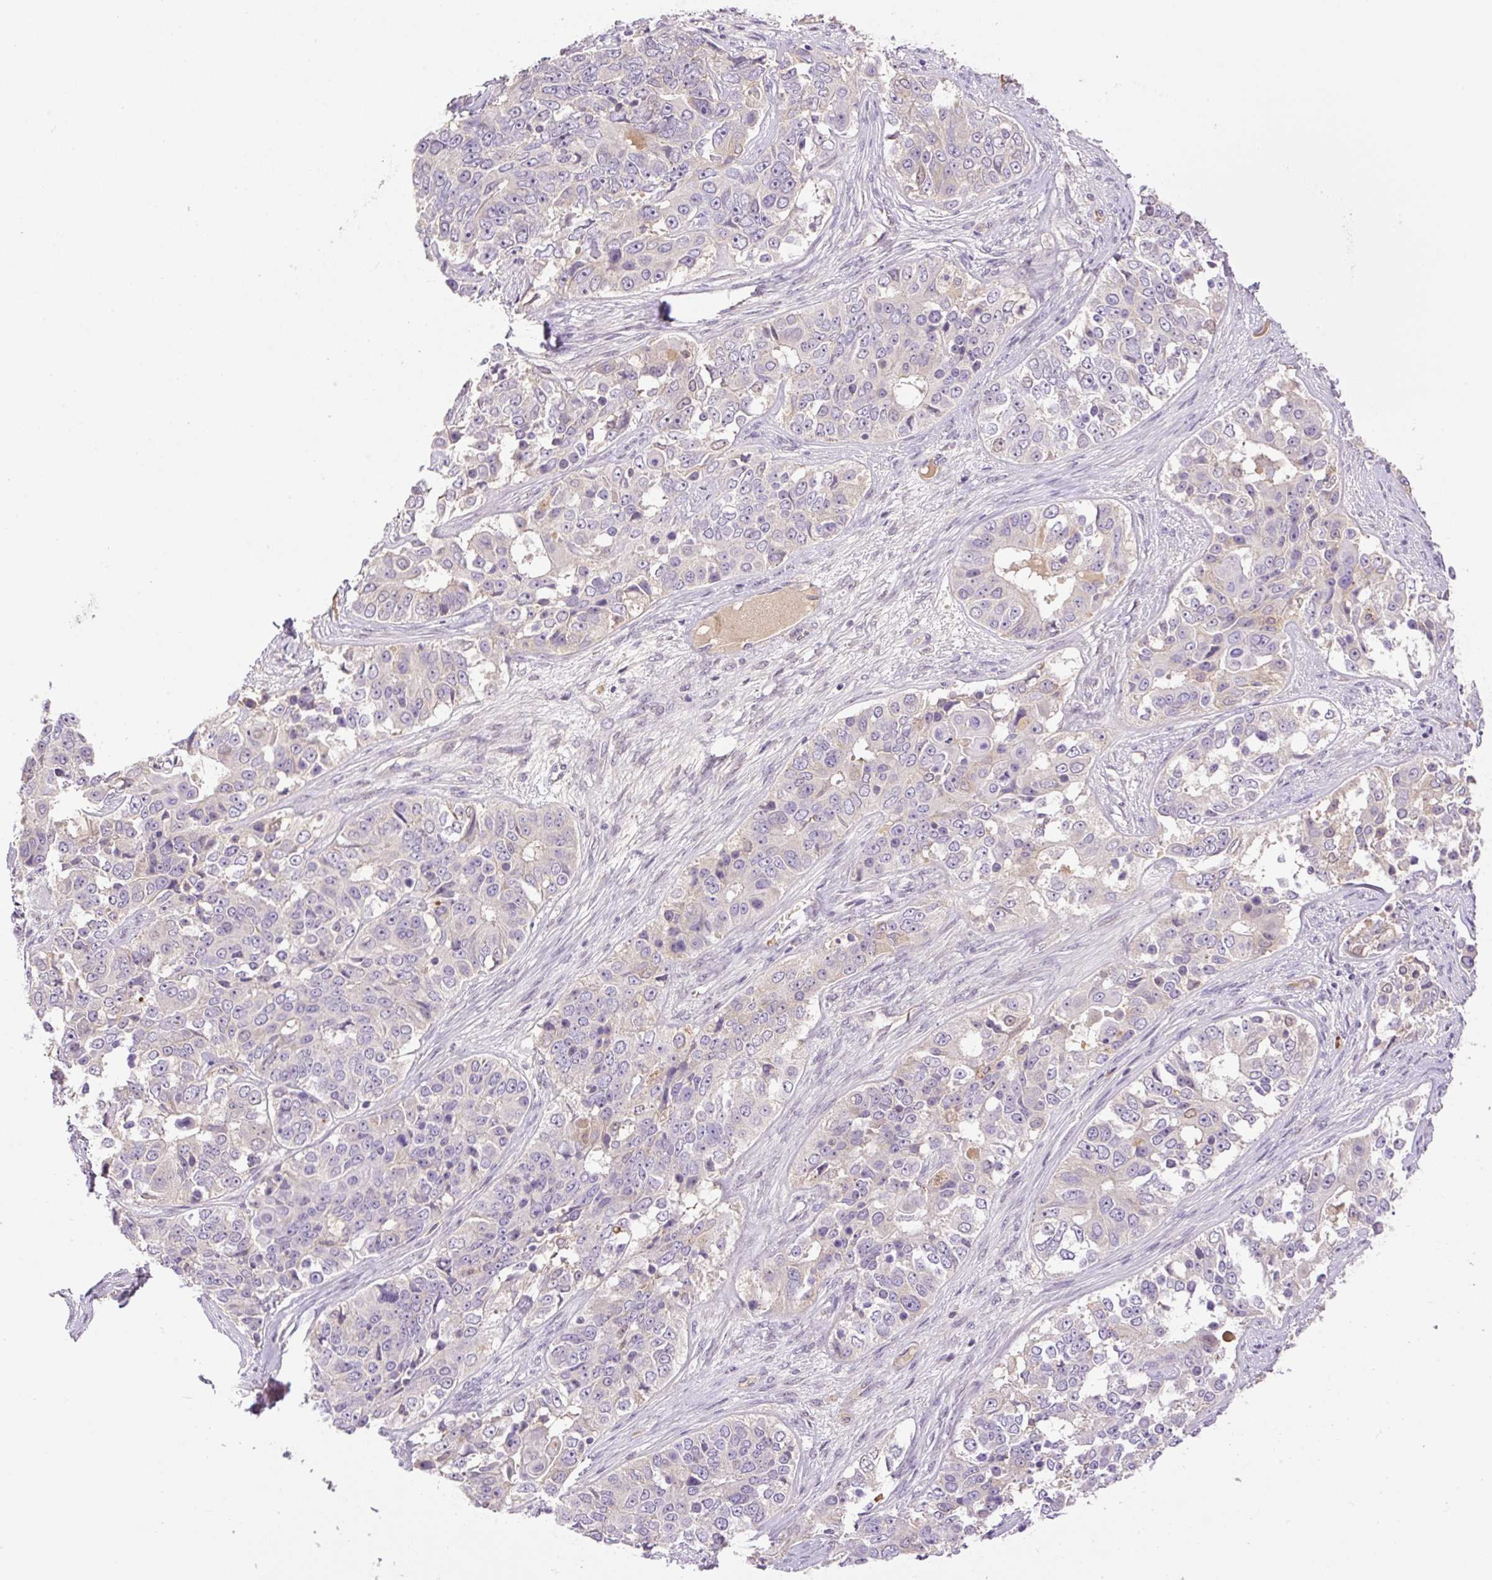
{"staining": {"intensity": "negative", "quantity": "none", "location": "none"}, "tissue": "ovarian cancer", "cell_type": "Tumor cells", "image_type": "cancer", "snomed": [{"axis": "morphology", "description": "Carcinoma, endometroid"}, {"axis": "topography", "description": "Ovary"}], "caption": "A histopathology image of ovarian cancer stained for a protein reveals no brown staining in tumor cells.", "gene": "HABP4", "patient": {"sex": "female", "age": 51}}